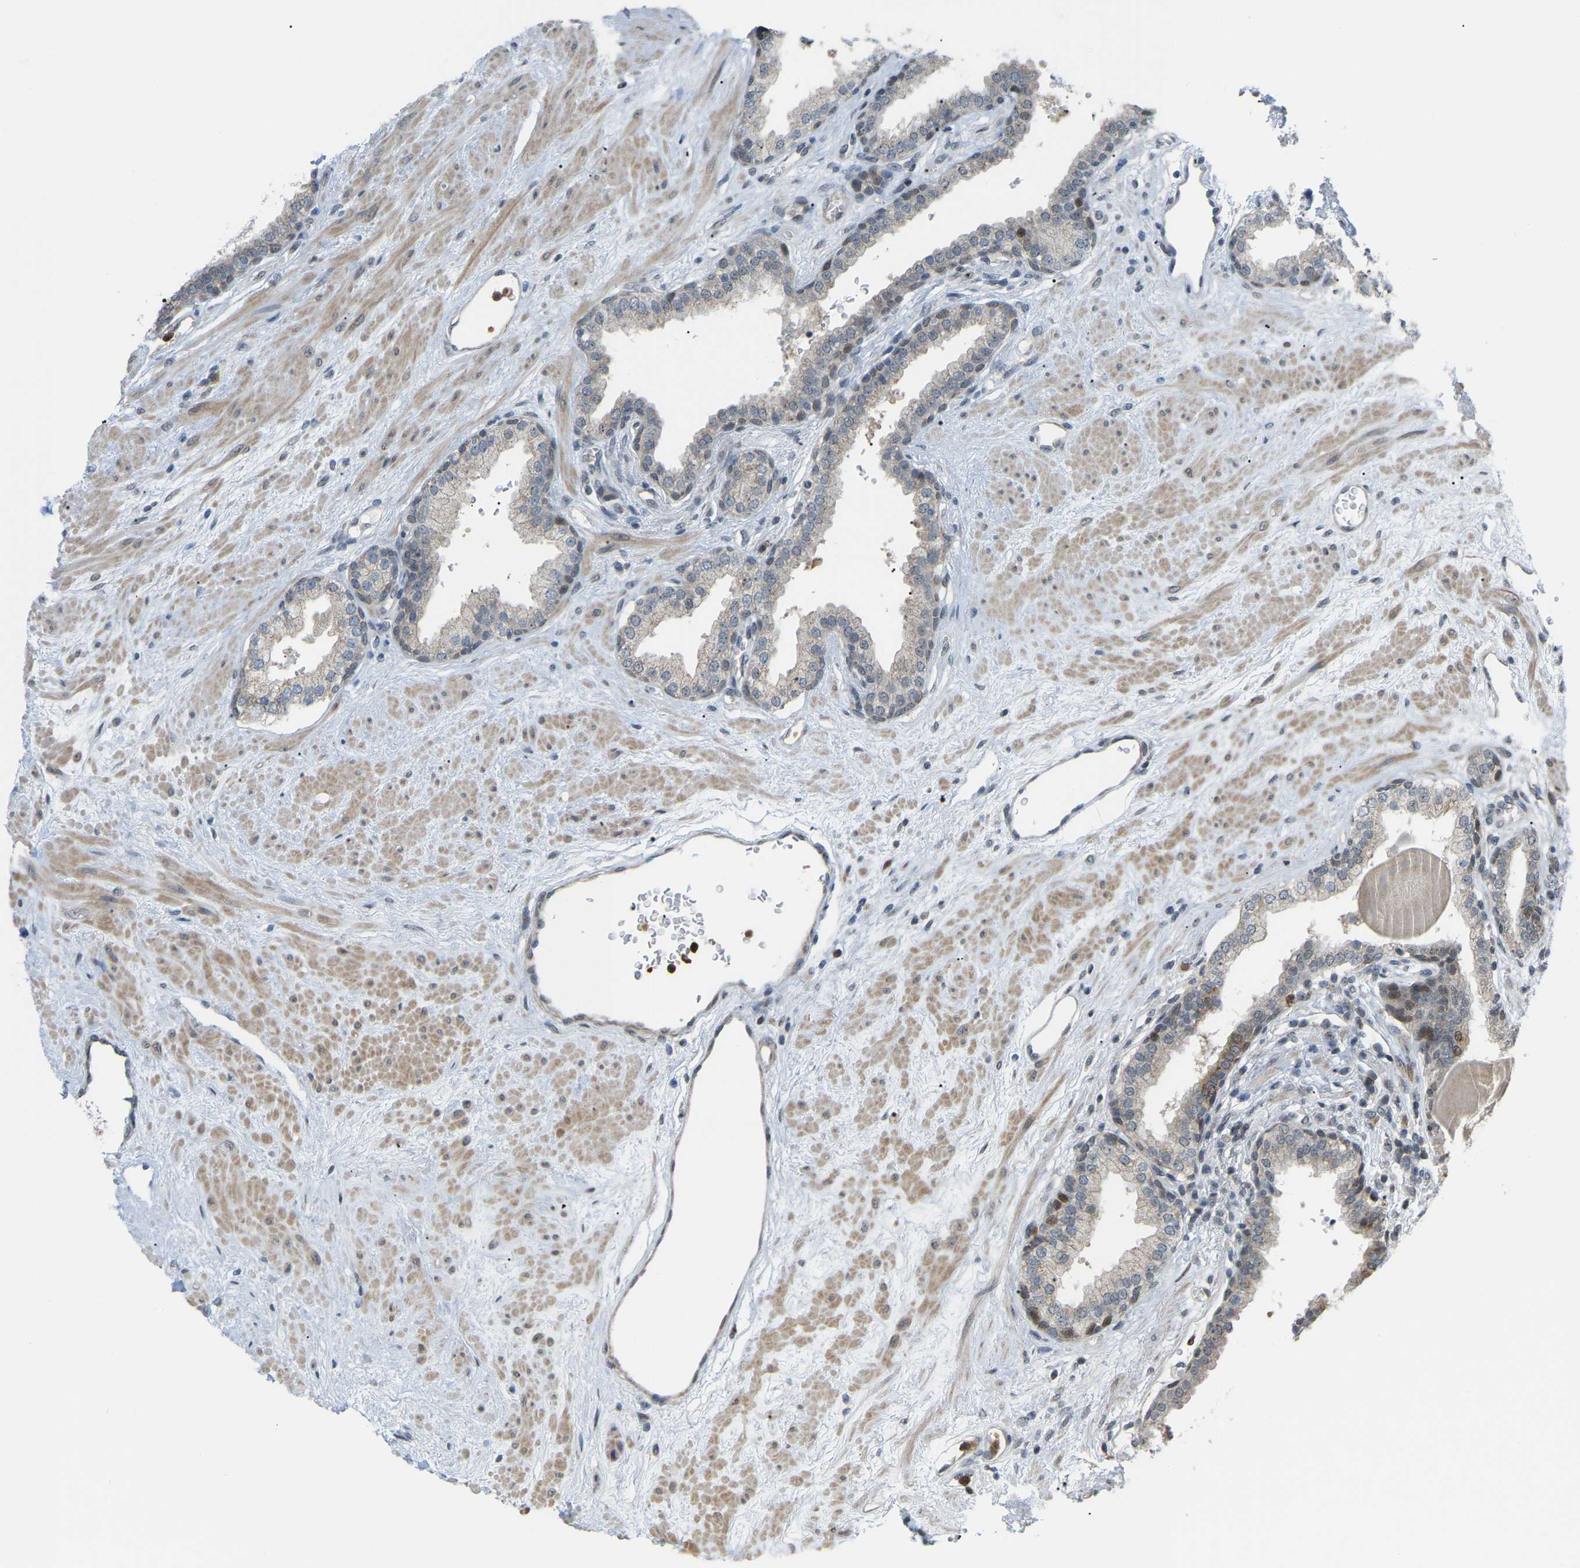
{"staining": {"intensity": "negative", "quantity": "none", "location": "none"}, "tissue": "prostate", "cell_type": "Glandular cells", "image_type": "normal", "snomed": [{"axis": "morphology", "description": "Normal tissue, NOS"}, {"axis": "topography", "description": "Prostate"}], "caption": "Immunohistochemistry (IHC) photomicrograph of unremarkable prostate: human prostate stained with DAB (3,3'-diaminobenzidine) exhibits no significant protein expression in glandular cells. Brightfield microscopy of immunohistochemistry stained with DAB (brown) and hematoxylin (blue), captured at high magnification.", "gene": "CROT", "patient": {"sex": "male", "age": 51}}